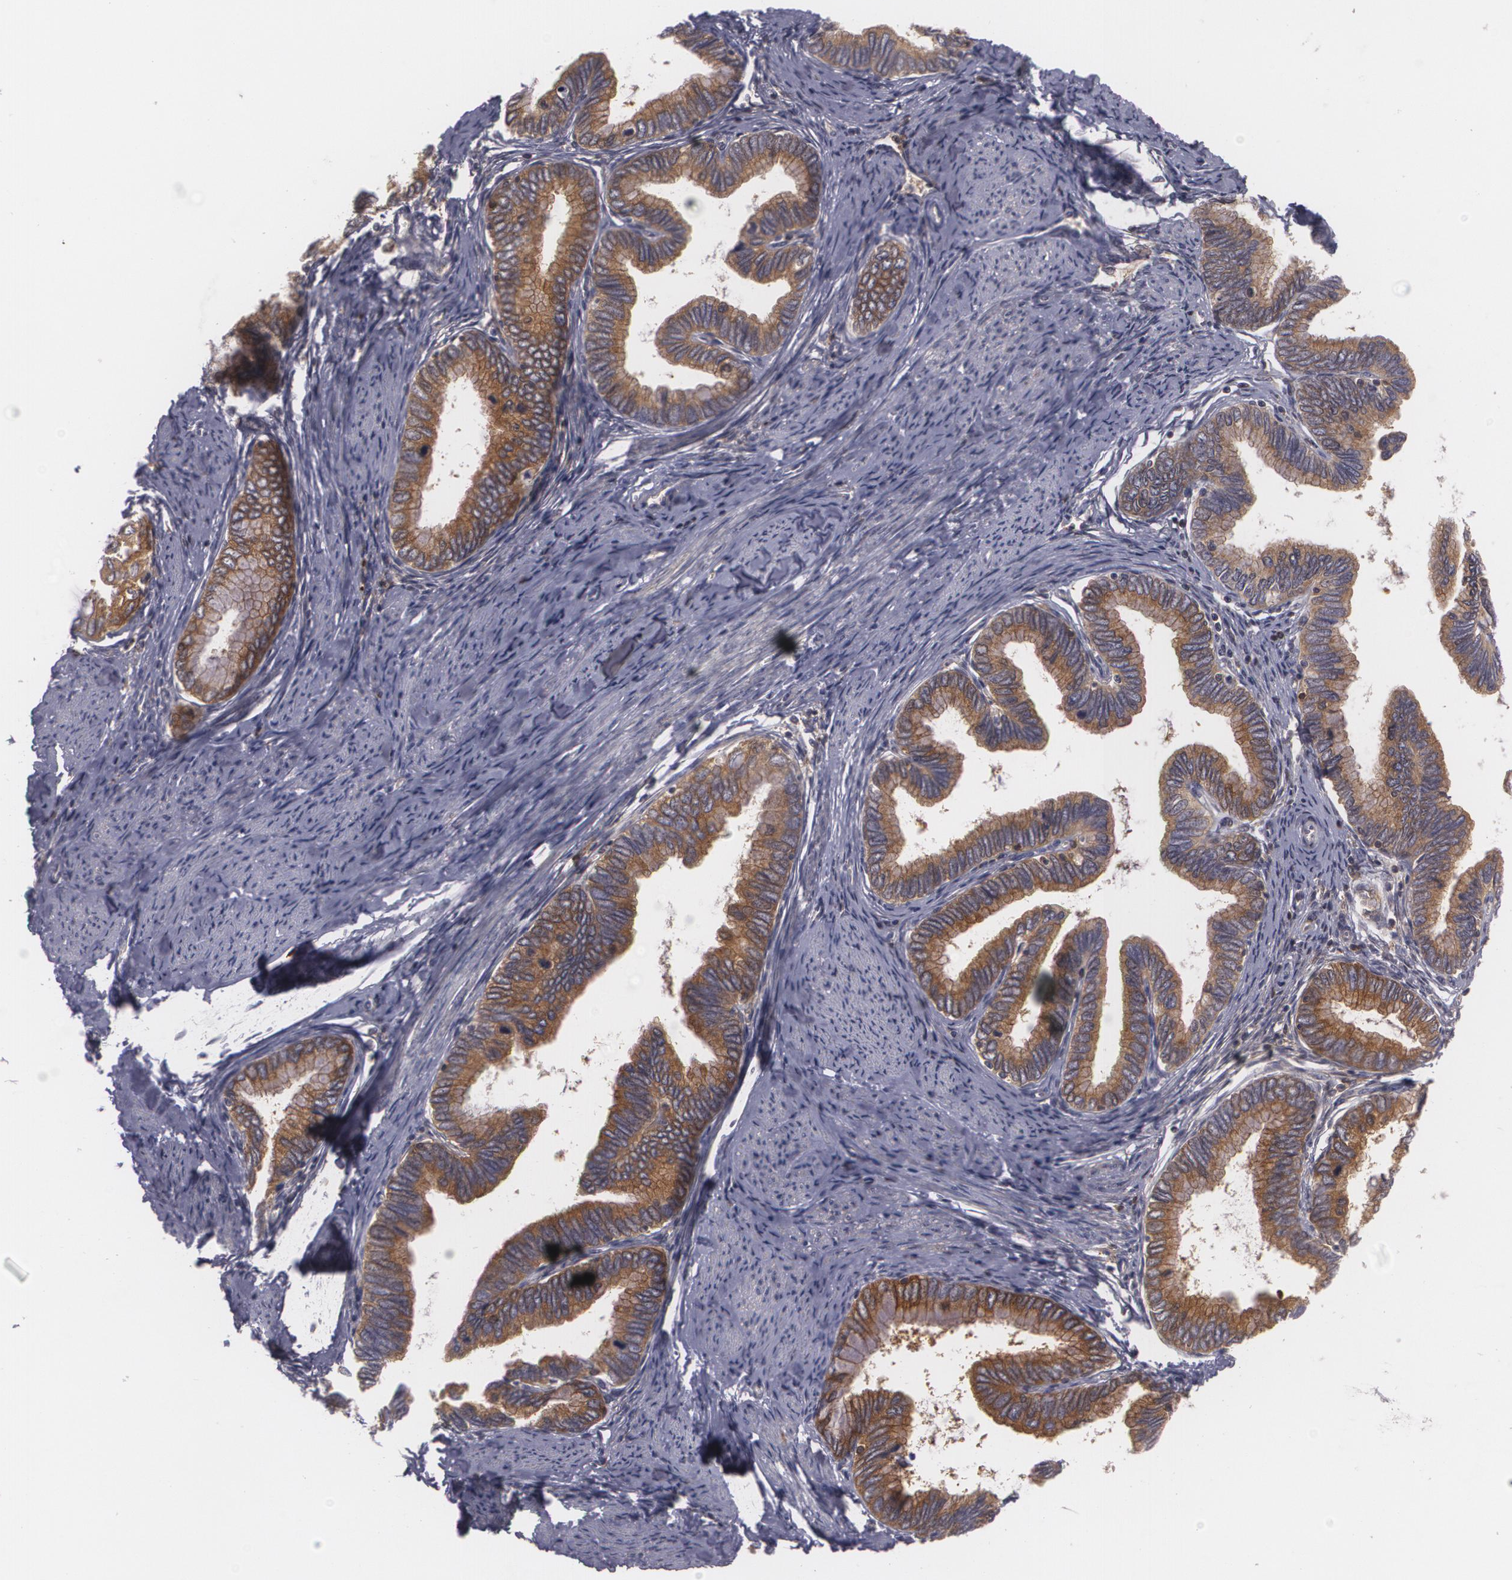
{"staining": {"intensity": "moderate", "quantity": ">75%", "location": "cytoplasmic/membranous"}, "tissue": "cervical cancer", "cell_type": "Tumor cells", "image_type": "cancer", "snomed": [{"axis": "morphology", "description": "Adenocarcinoma, NOS"}, {"axis": "topography", "description": "Cervix"}], "caption": "Protein staining of cervical cancer (adenocarcinoma) tissue shows moderate cytoplasmic/membranous staining in approximately >75% of tumor cells.", "gene": "BIN1", "patient": {"sex": "female", "age": 49}}